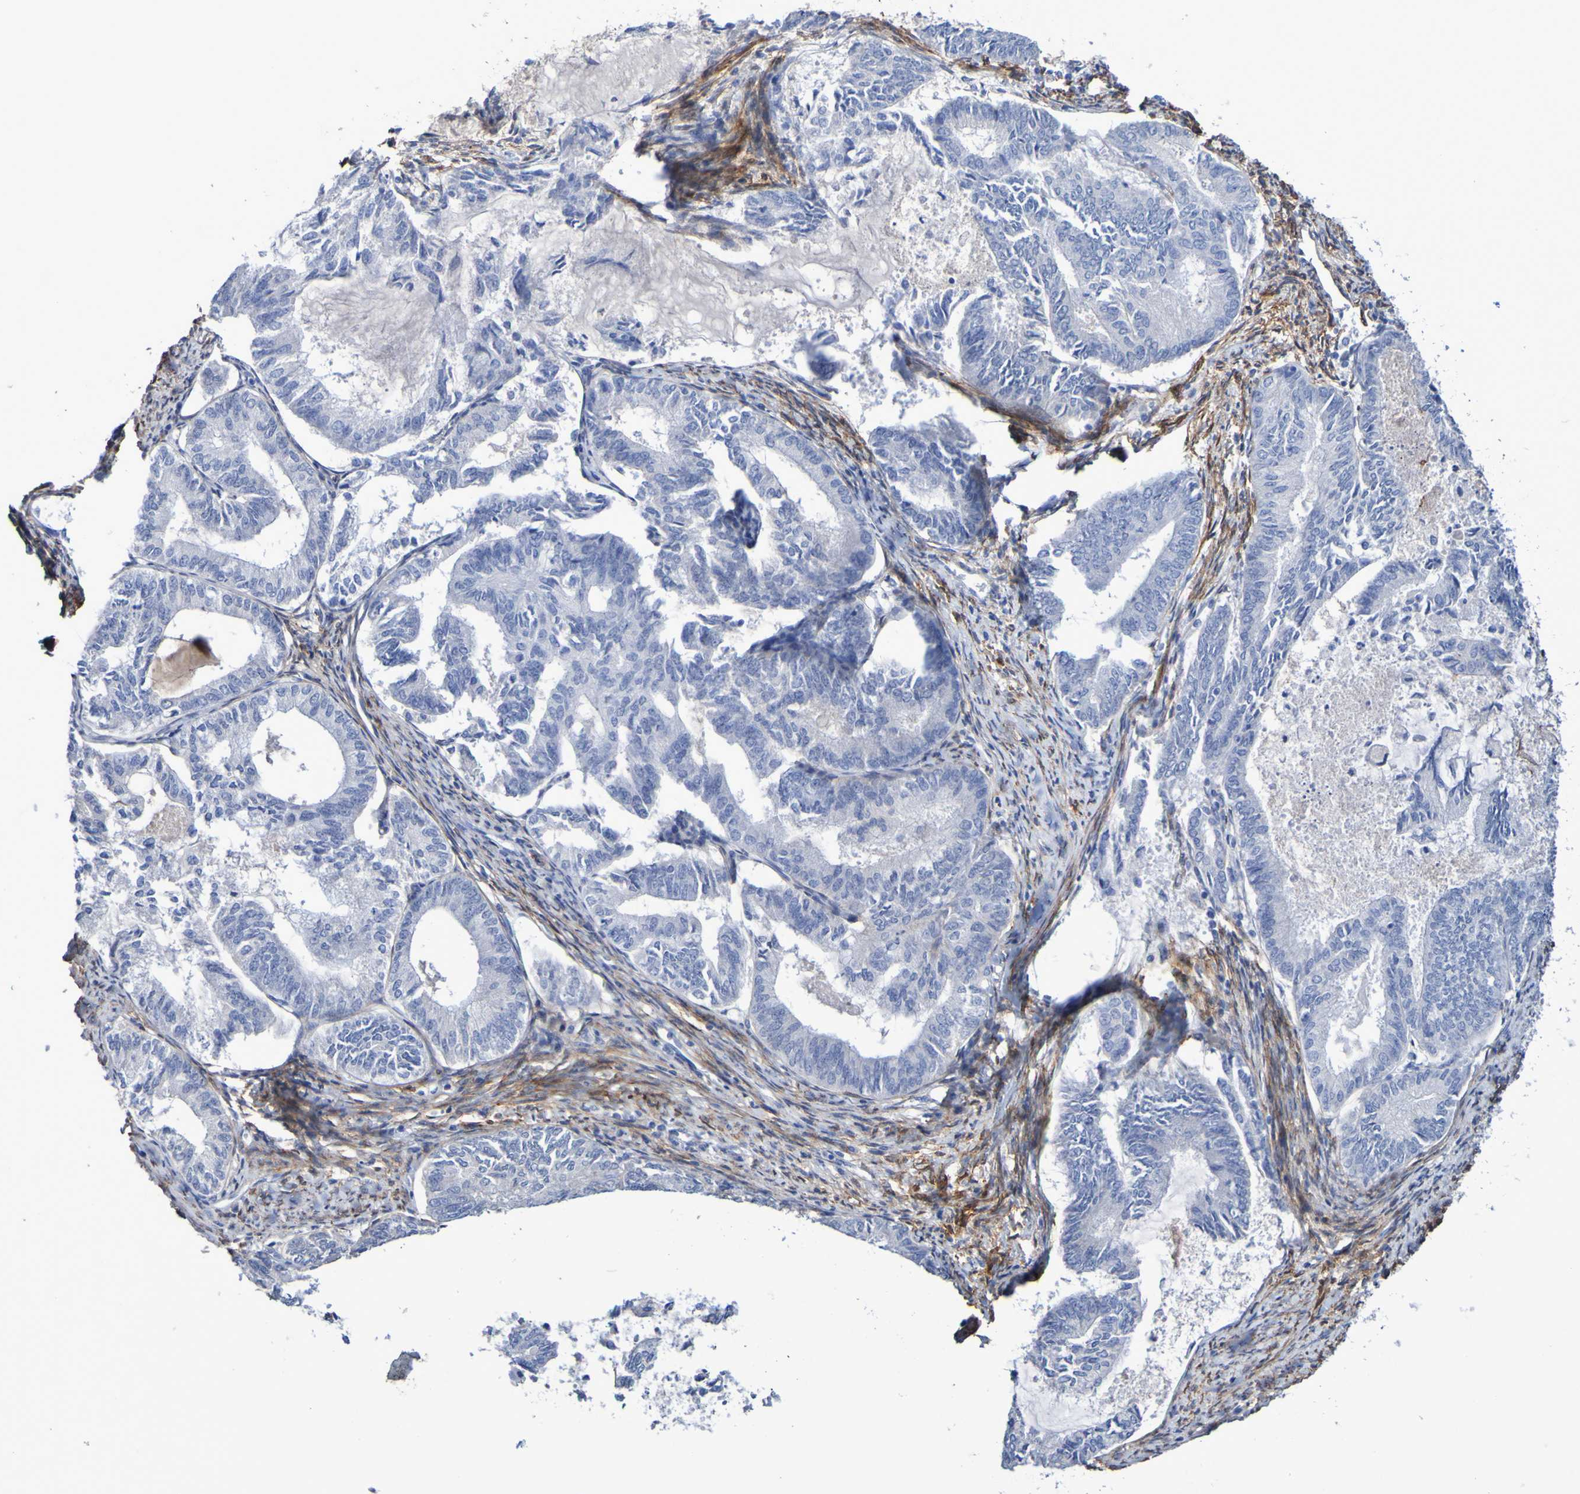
{"staining": {"intensity": "negative", "quantity": "none", "location": "none"}, "tissue": "endometrial cancer", "cell_type": "Tumor cells", "image_type": "cancer", "snomed": [{"axis": "morphology", "description": "Adenocarcinoma, NOS"}, {"axis": "topography", "description": "Endometrium"}], "caption": "Immunohistochemical staining of human endometrial cancer (adenocarcinoma) displays no significant staining in tumor cells.", "gene": "SGCB", "patient": {"sex": "female", "age": 86}}